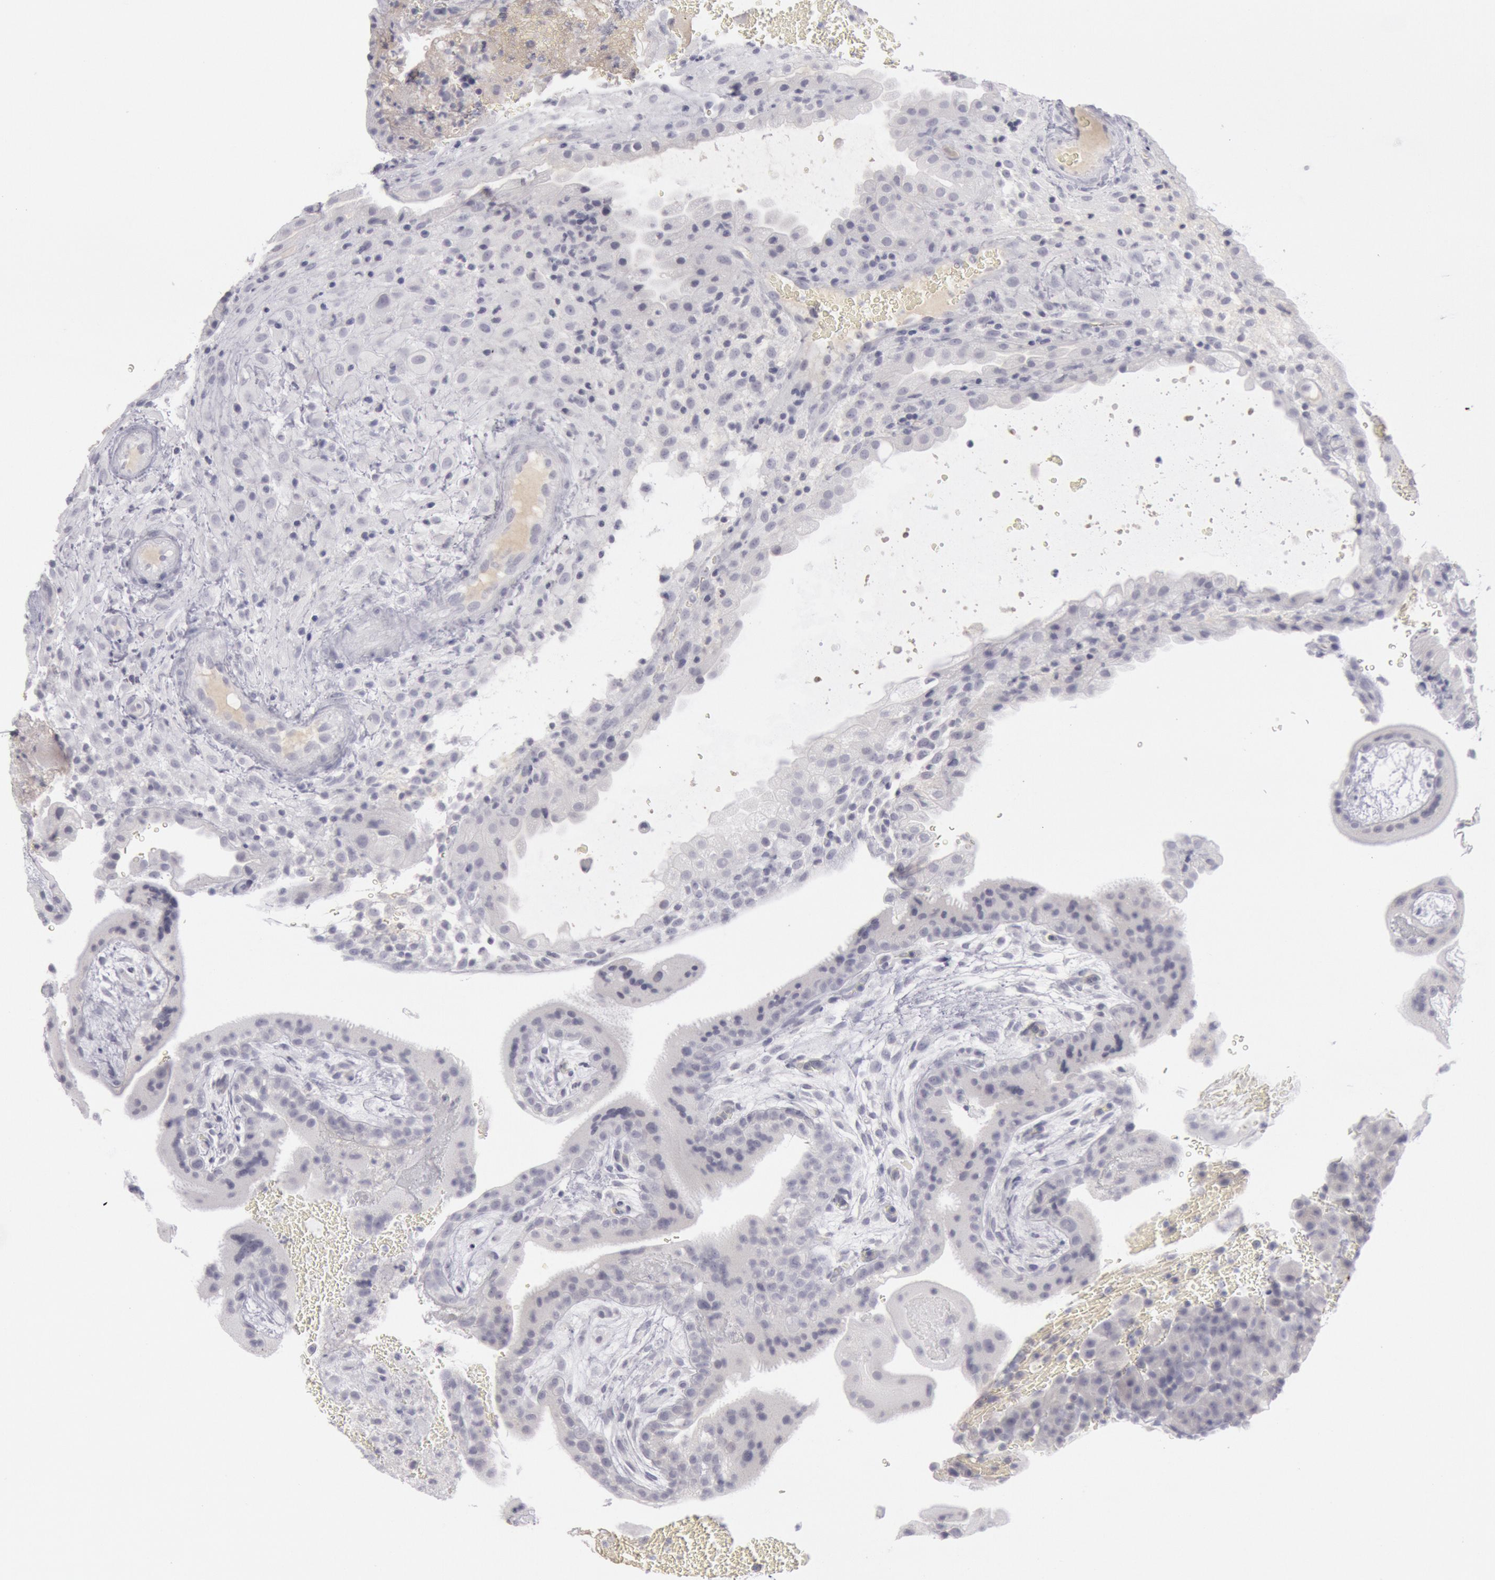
{"staining": {"intensity": "negative", "quantity": "none", "location": "none"}, "tissue": "placenta", "cell_type": "Decidual cells", "image_type": "normal", "snomed": [{"axis": "morphology", "description": "Normal tissue, NOS"}, {"axis": "topography", "description": "Placenta"}], "caption": "High power microscopy micrograph of an IHC image of benign placenta, revealing no significant expression in decidual cells.", "gene": "KRT16", "patient": {"sex": "female", "age": 19}}